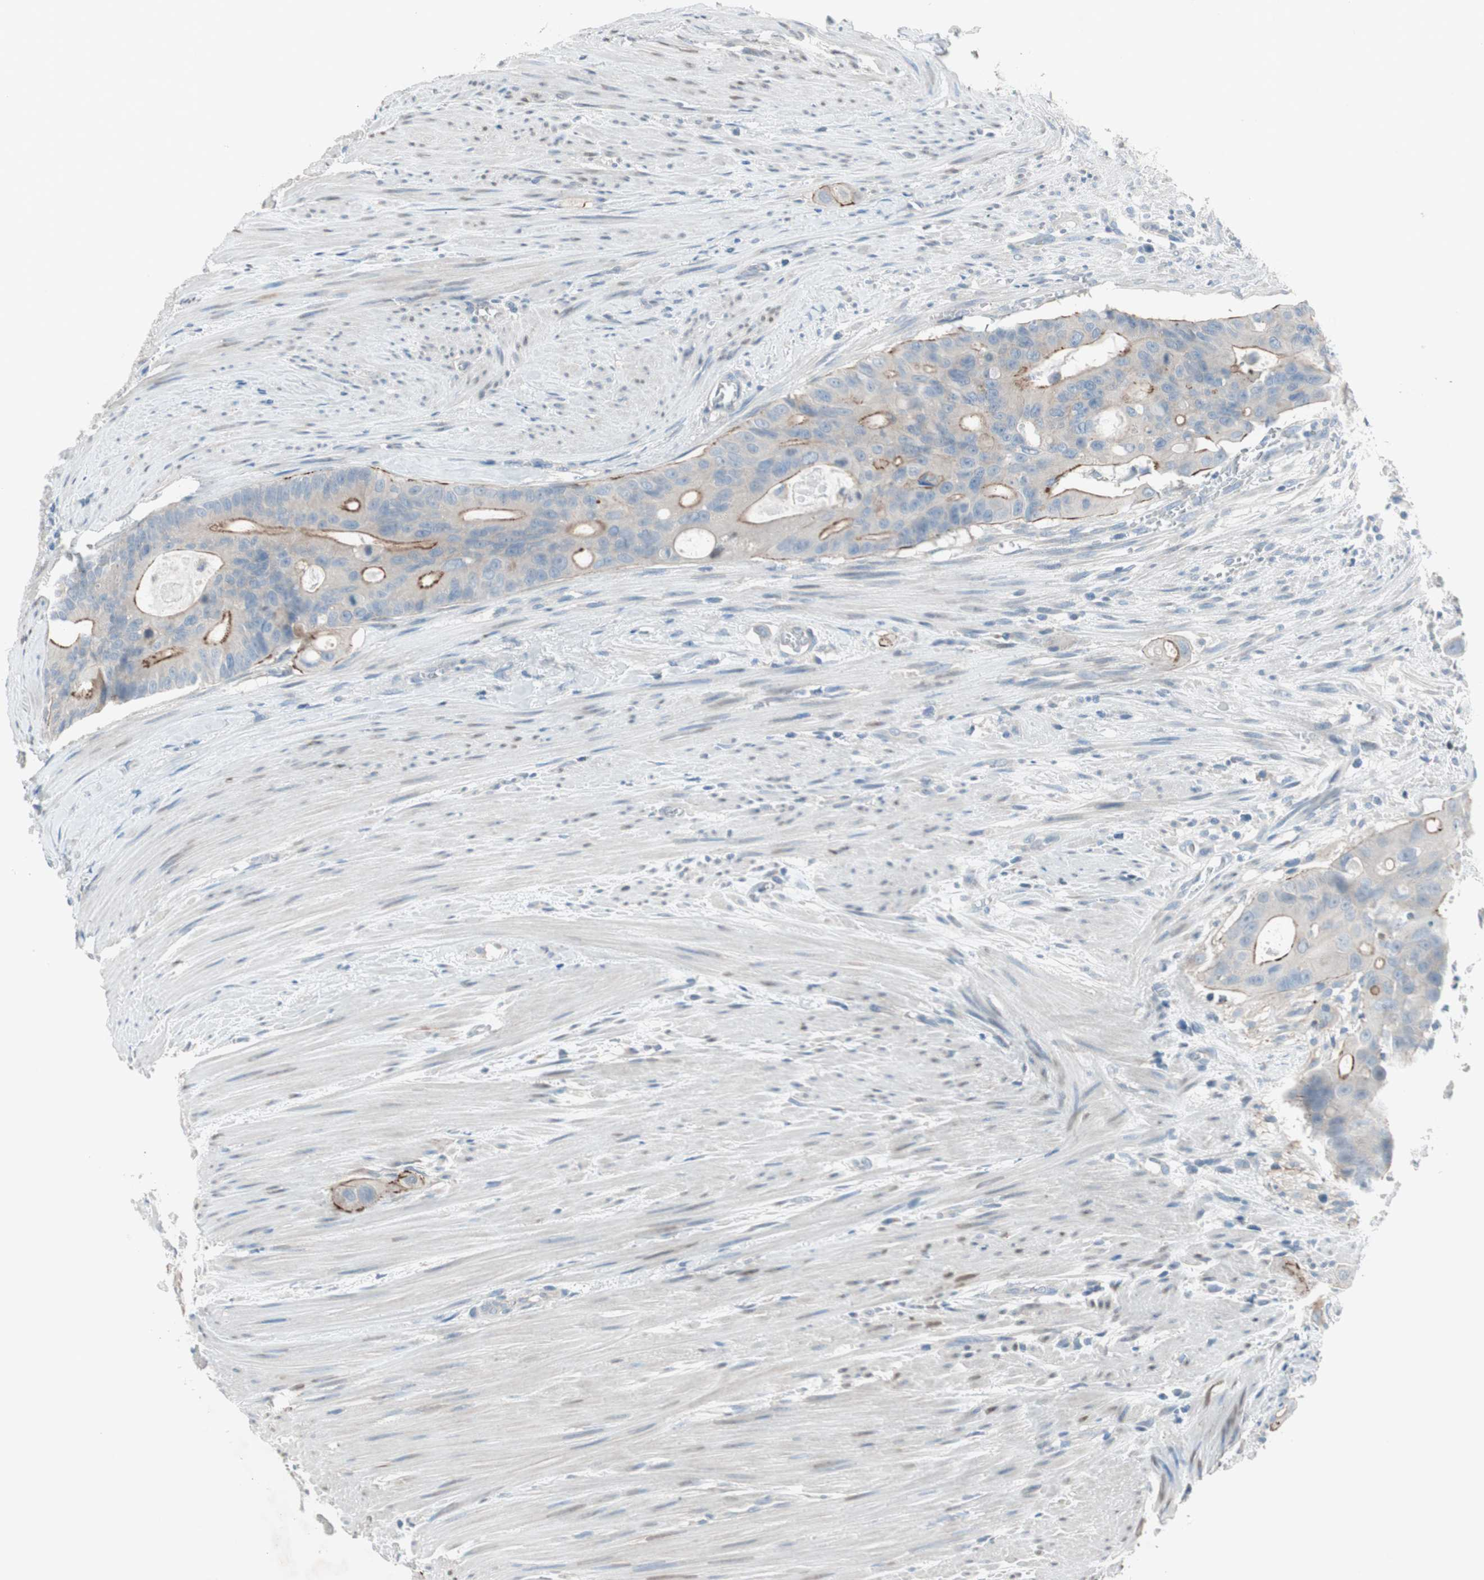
{"staining": {"intensity": "moderate", "quantity": "25%-75%", "location": "cytoplasmic/membranous"}, "tissue": "colorectal cancer", "cell_type": "Tumor cells", "image_type": "cancer", "snomed": [{"axis": "morphology", "description": "Adenocarcinoma, NOS"}, {"axis": "topography", "description": "Colon"}], "caption": "Human colorectal cancer (adenocarcinoma) stained with a brown dye demonstrates moderate cytoplasmic/membranous positive positivity in approximately 25%-75% of tumor cells.", "gene": "PRRG4", "patient": {"sex": "female", "age": 57}}